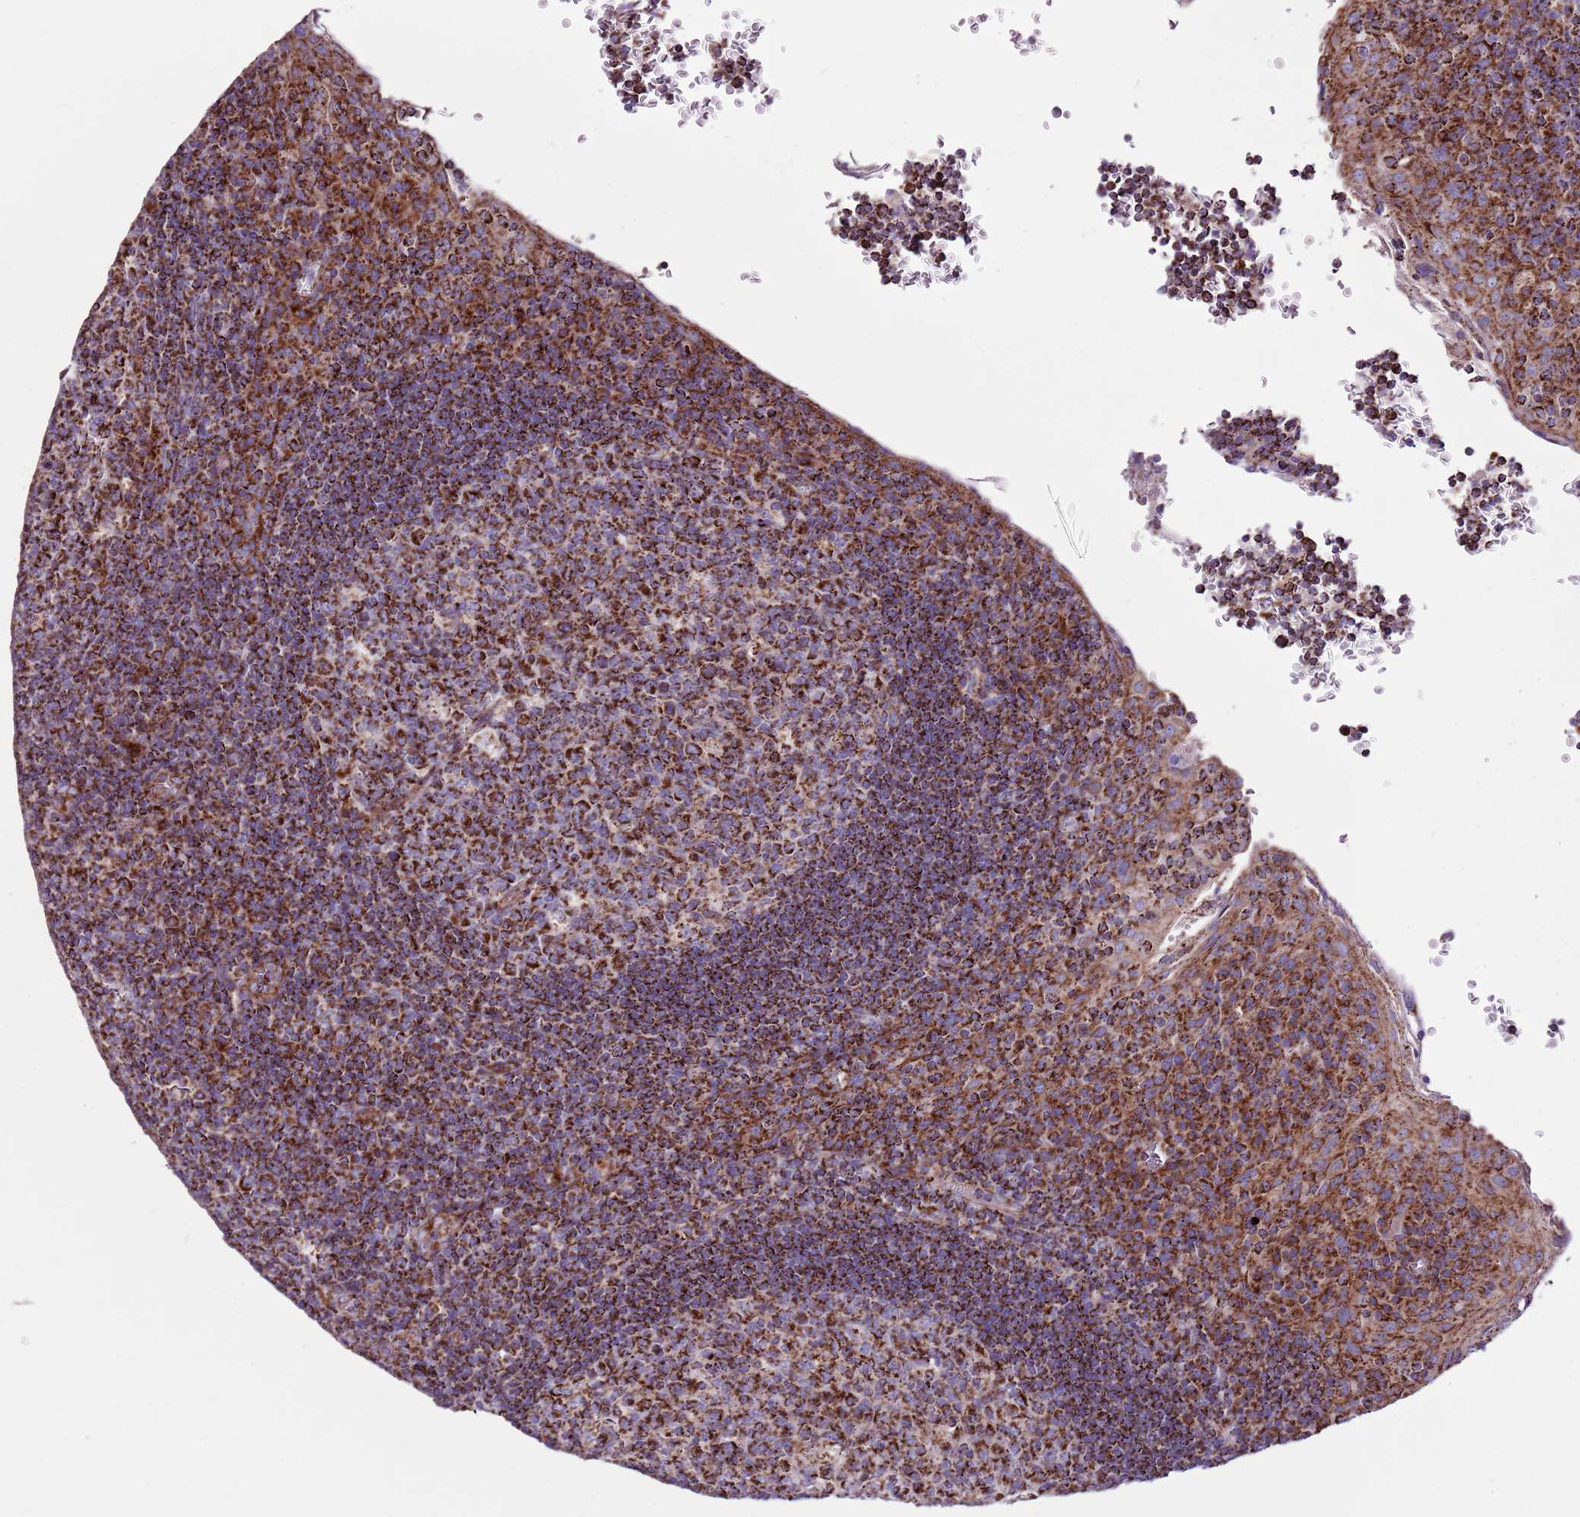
{"staining": {"intensity": "strong", "quantity": "25%-75%", "location": "cytoplasmic/membranous"}, "tissue": "tonsil", "cell_type": "Germinal center cells", "image_type": "normal", "snomed": [{"axis": "morphology", "description": "Normal tissue, NOS"}, {"axis": "topography", "description": "Tonsil"}], "caption": "Protein analysis of benign tonsil displays strong cytoplasmic/membranous expression in approximately 25%-75% of germinal center cells.", "gene": "HECTD4", "patient": {"sex": "male", "age": 17}}